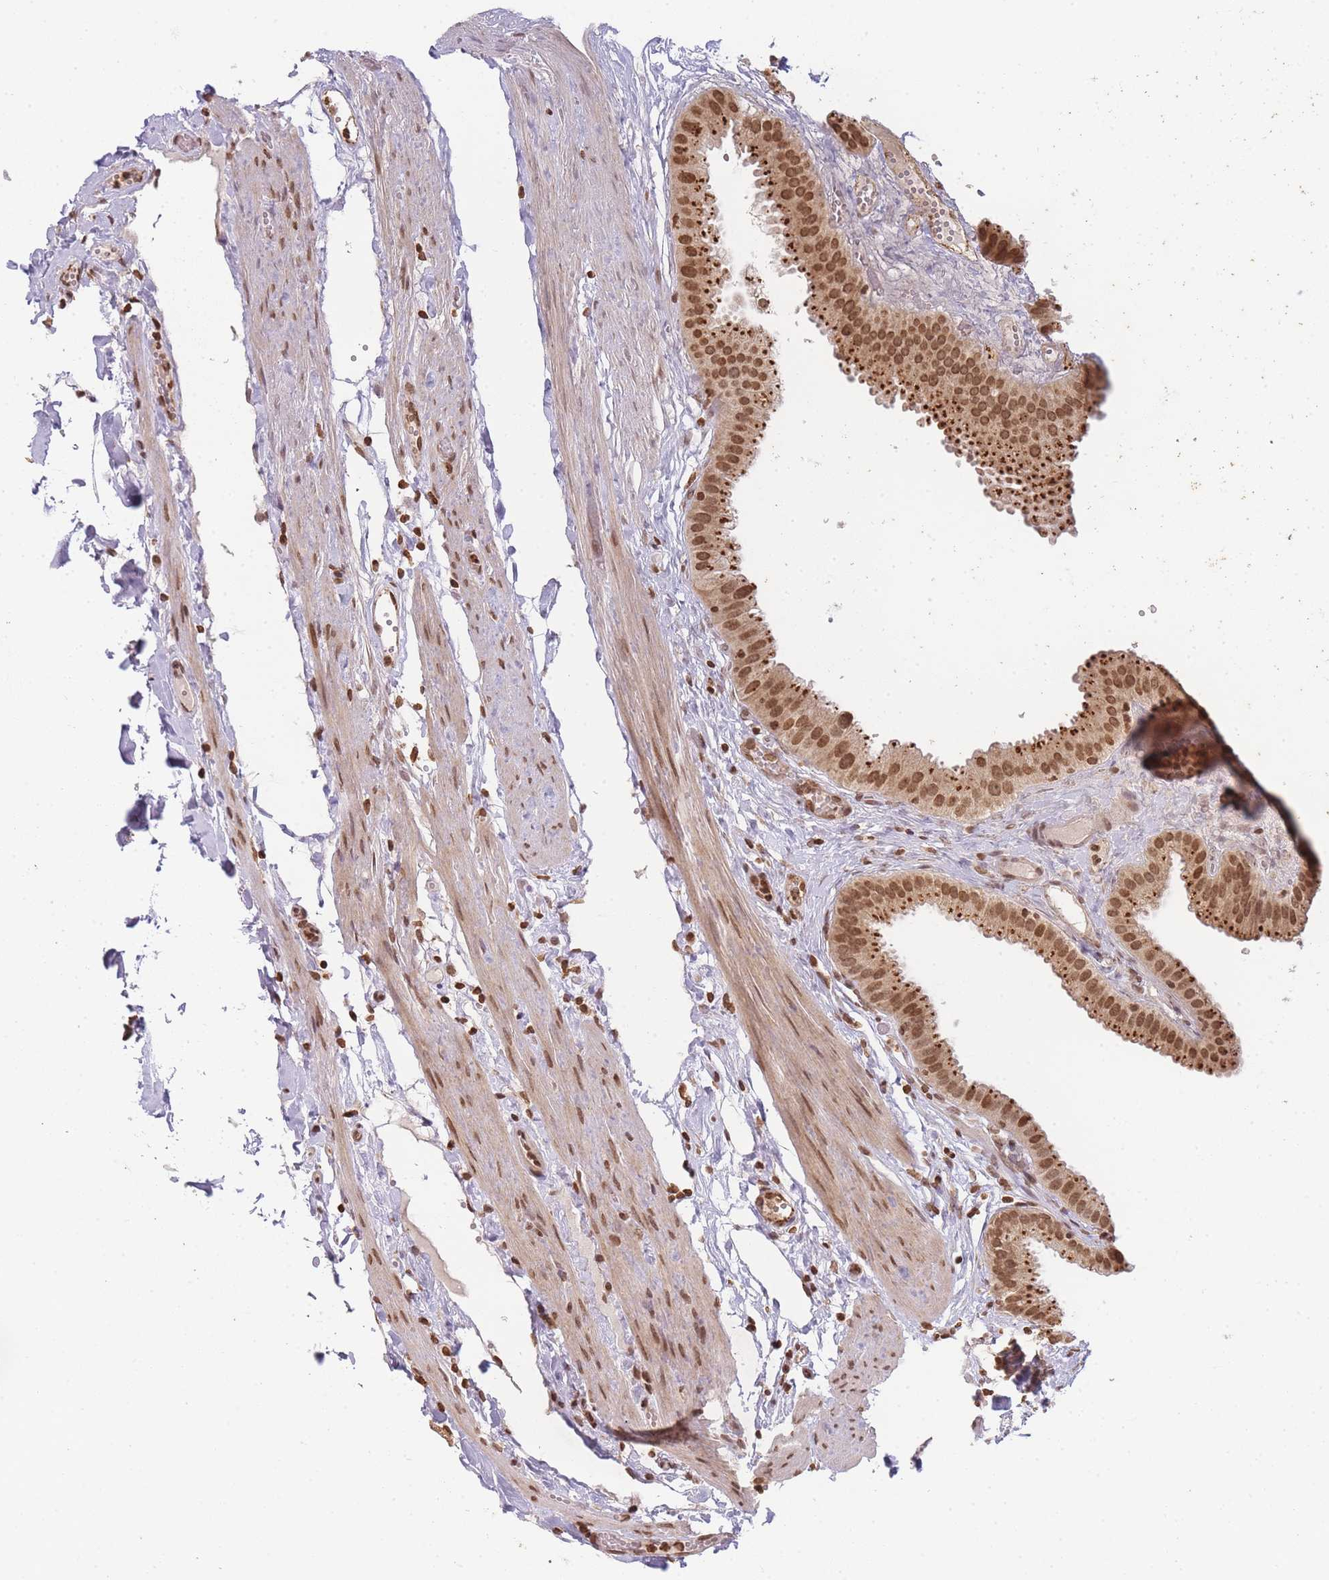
{"staining": {"intensity": "strong", "quantity": ">75%", "location": "cytoplasmic/membranous,nuclear"}, "tissue": "gallbladder", "cell_type": "Glandular cells", "image_type": "normal", "snomed": [{"axis": "morphology", "description": "Normal tissue, NOS"}, {"axis": "topography", "description": "Gallbladder"}], "caption": "A high-resolution micrograph shows immunohistochemistry (IHC) staining of normal gallbladder, which exhibits strong cytoplasmic/membranous,nuclear staining in approximately >75% of glandular cells.", "gene": "WWTR1", "patient": {"sex": "female", "age": 61}}